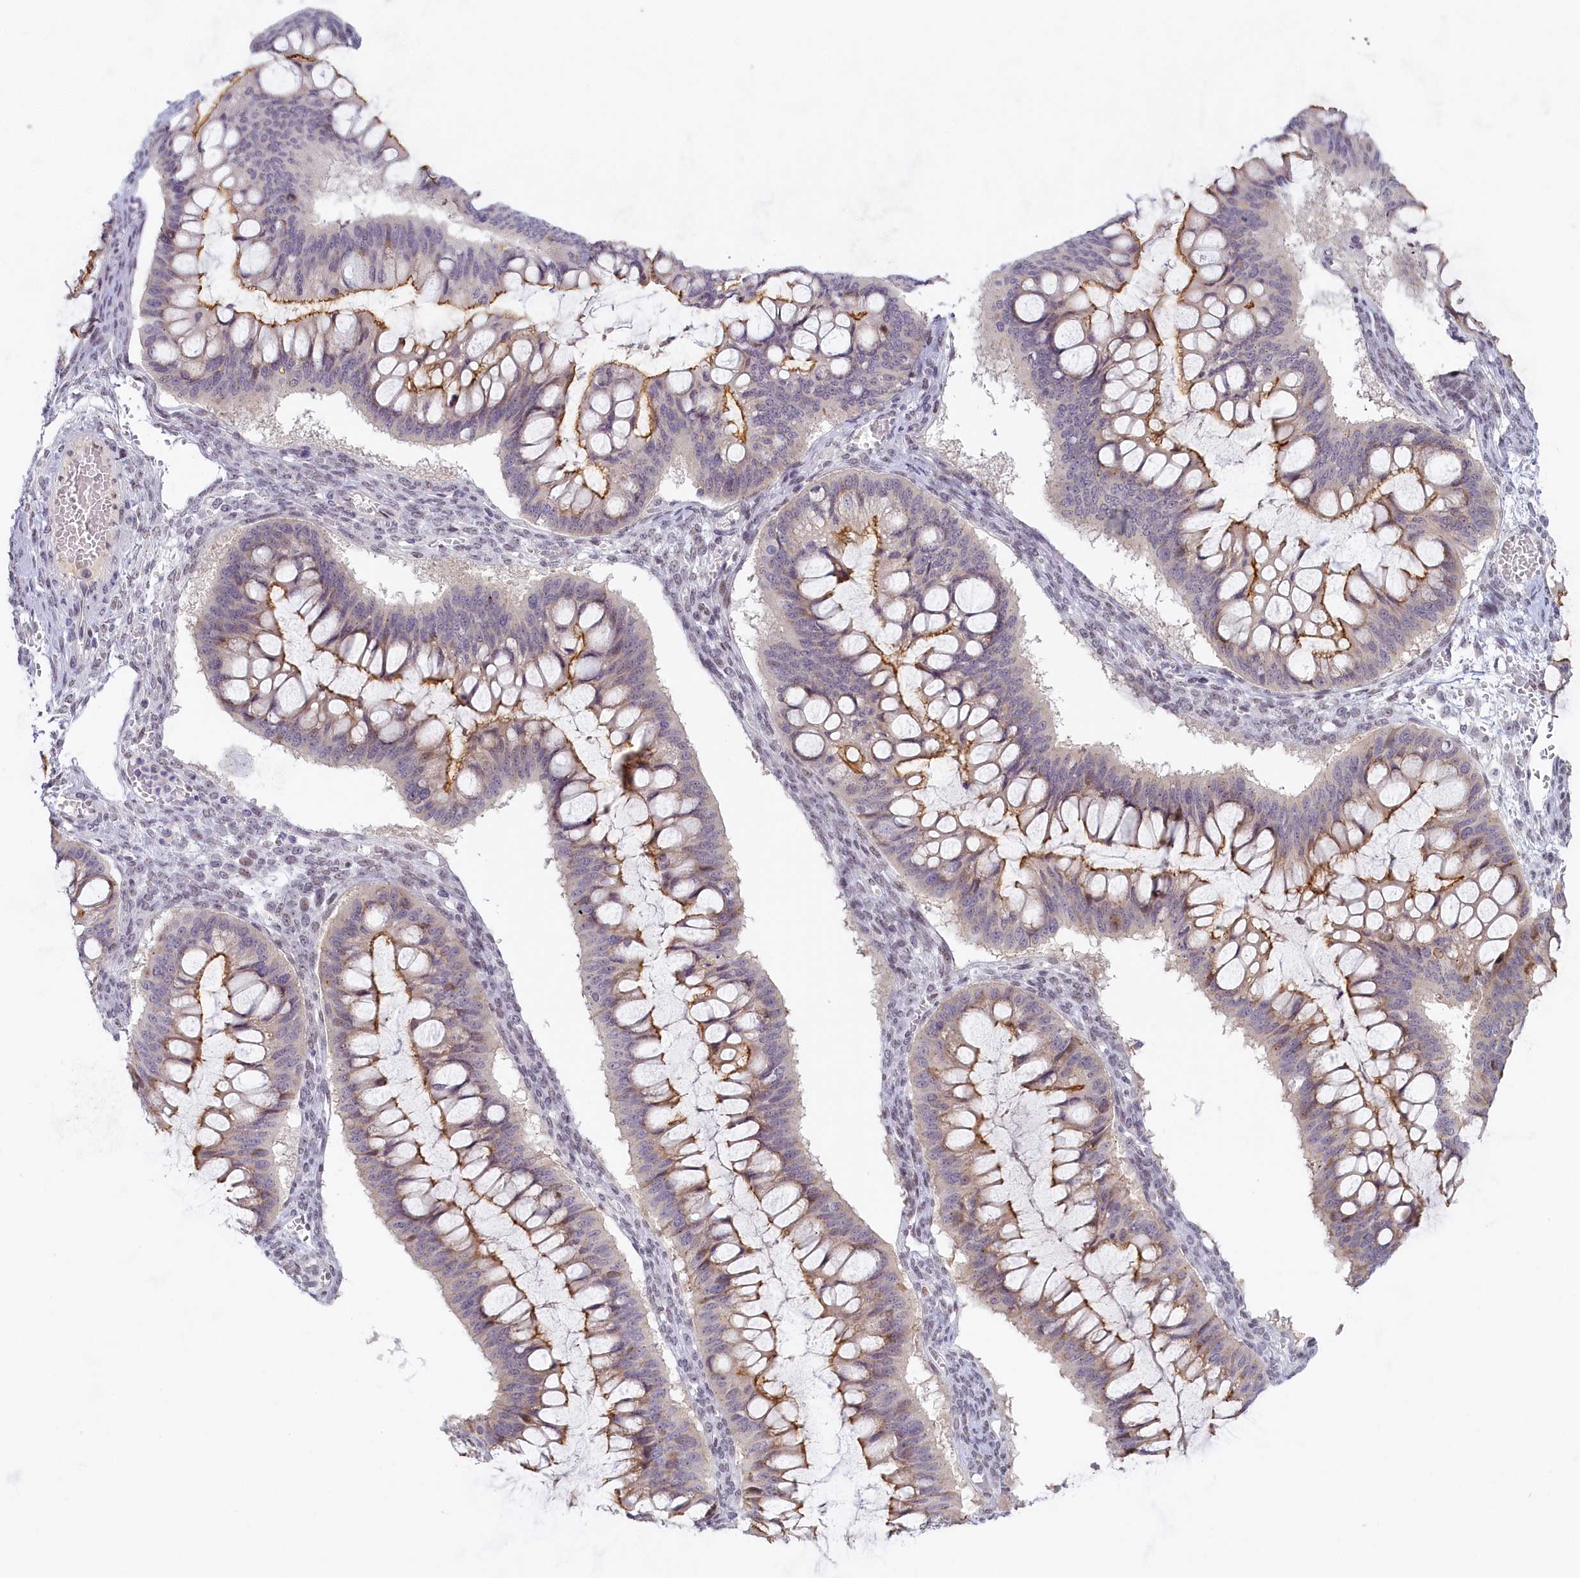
{"staining": {"intensity": "moderate", "quantity": ">75%", "location": "cytoplasmic/membranous"}, "tissue": "ovarian cancer", "cell_type": "Tumor cells", "image_type": "cancer", "snomed": [{"axis": "morphology", "description": "Cystadenocarcinoma, mucinous, NOS"}, {"axis": "topography", "description": "Ovary"}], "caption": "Human ovarian cancer stained with a protein marker shows moderate staining in tumor cells.", "gene": "SEC31B", "patient": {"sex": "female", "age": 73}}